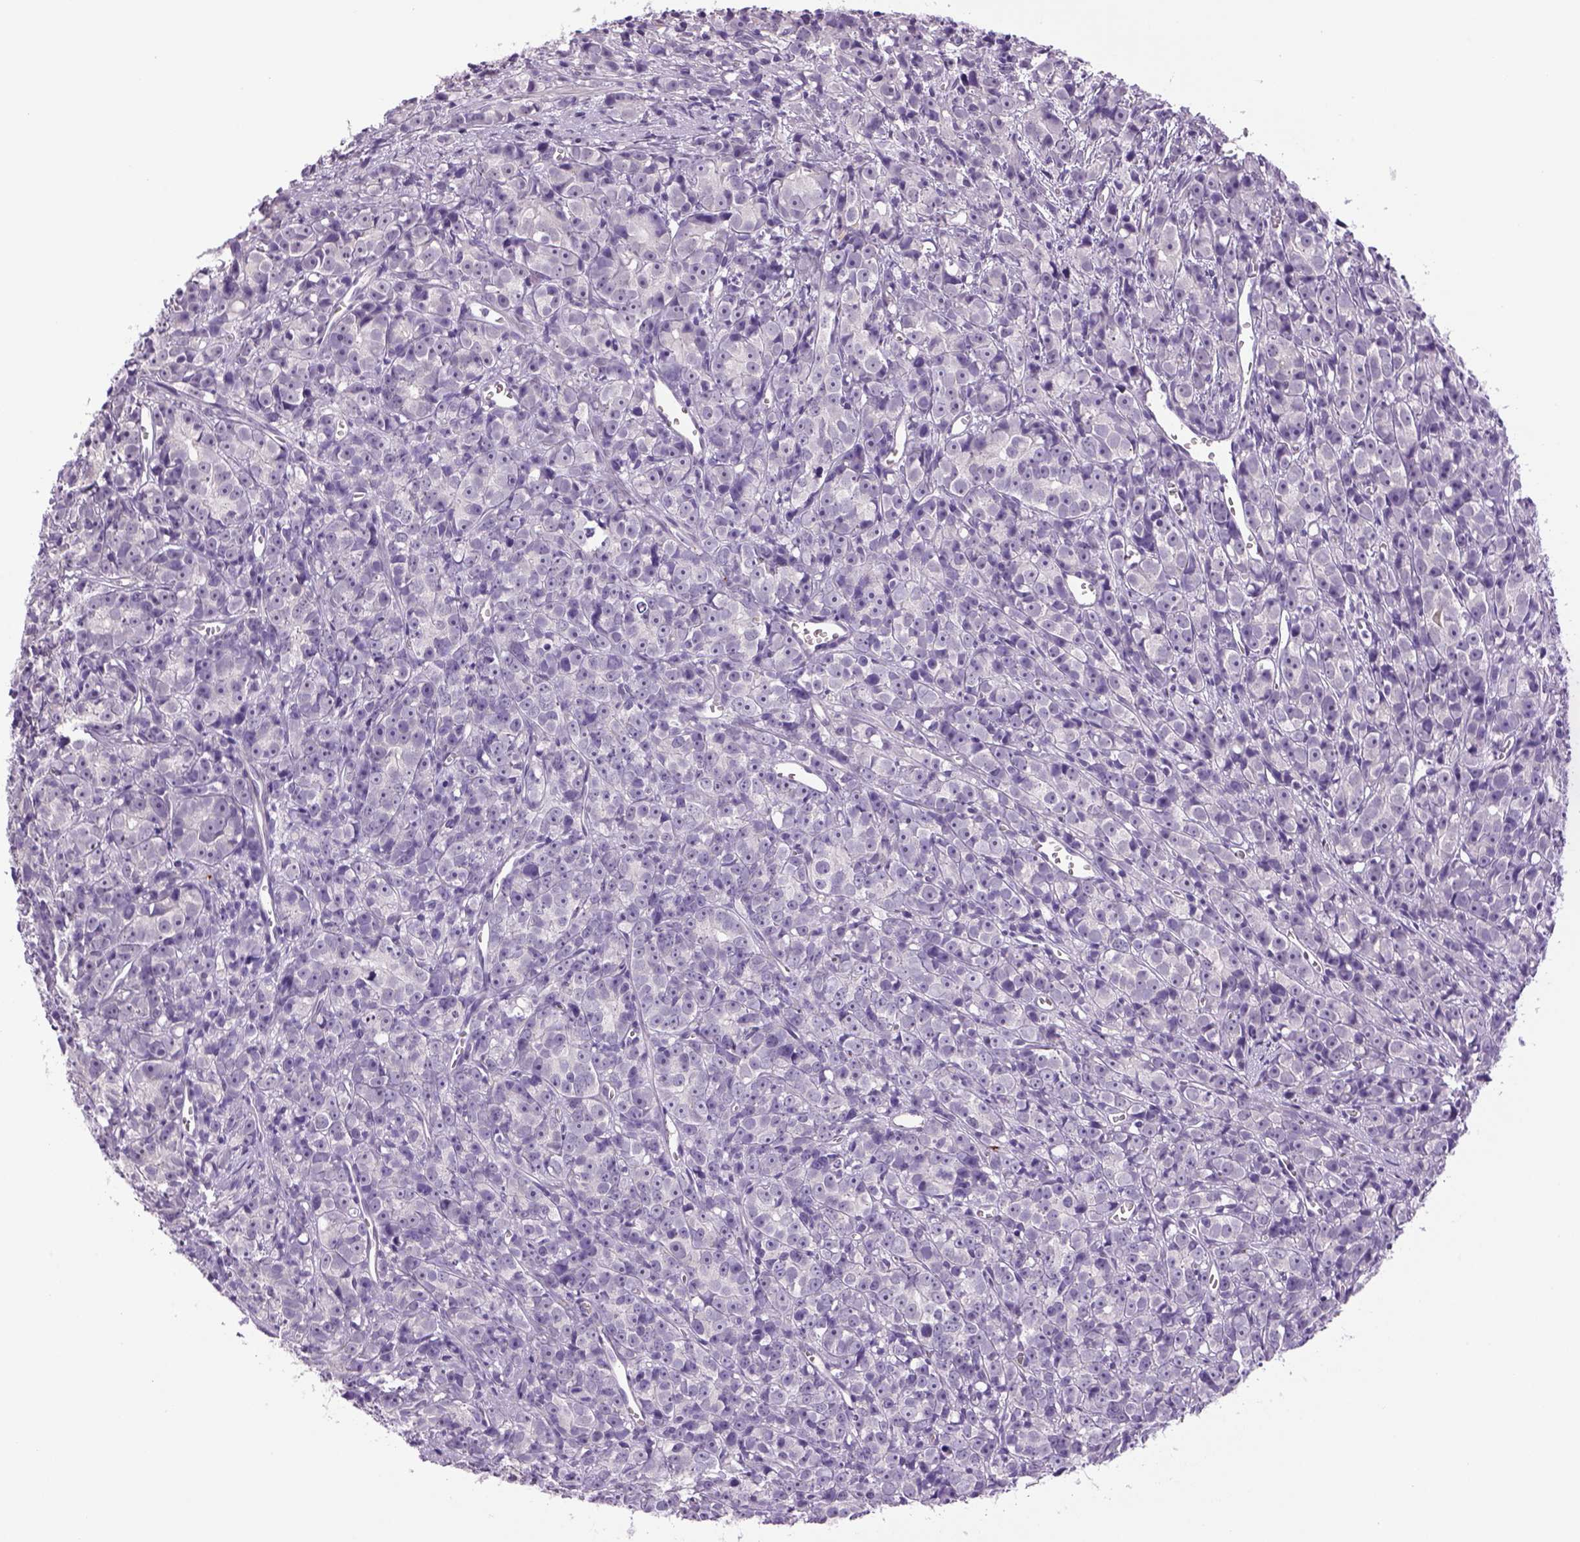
{"staining": {"intensity": "negative", "quantity": "none", "location": "none"}, "tissue": "prostate cancer", "cell_type": "Tumor cells", "image_type": "cancer", "snomed": [{"axis": "morphology", "description": "Adenocarcinoma, High grade"}, {"axis": "topography", "description": "Prostate"}], "caption": "Immunohistochemistry (IHC) of human prostate cancer (adenocarcinoma (high-grade)) shows no positivity in tumor cells.", "gene": "DBH", "patient": {"sex": "male", "age": 77}}